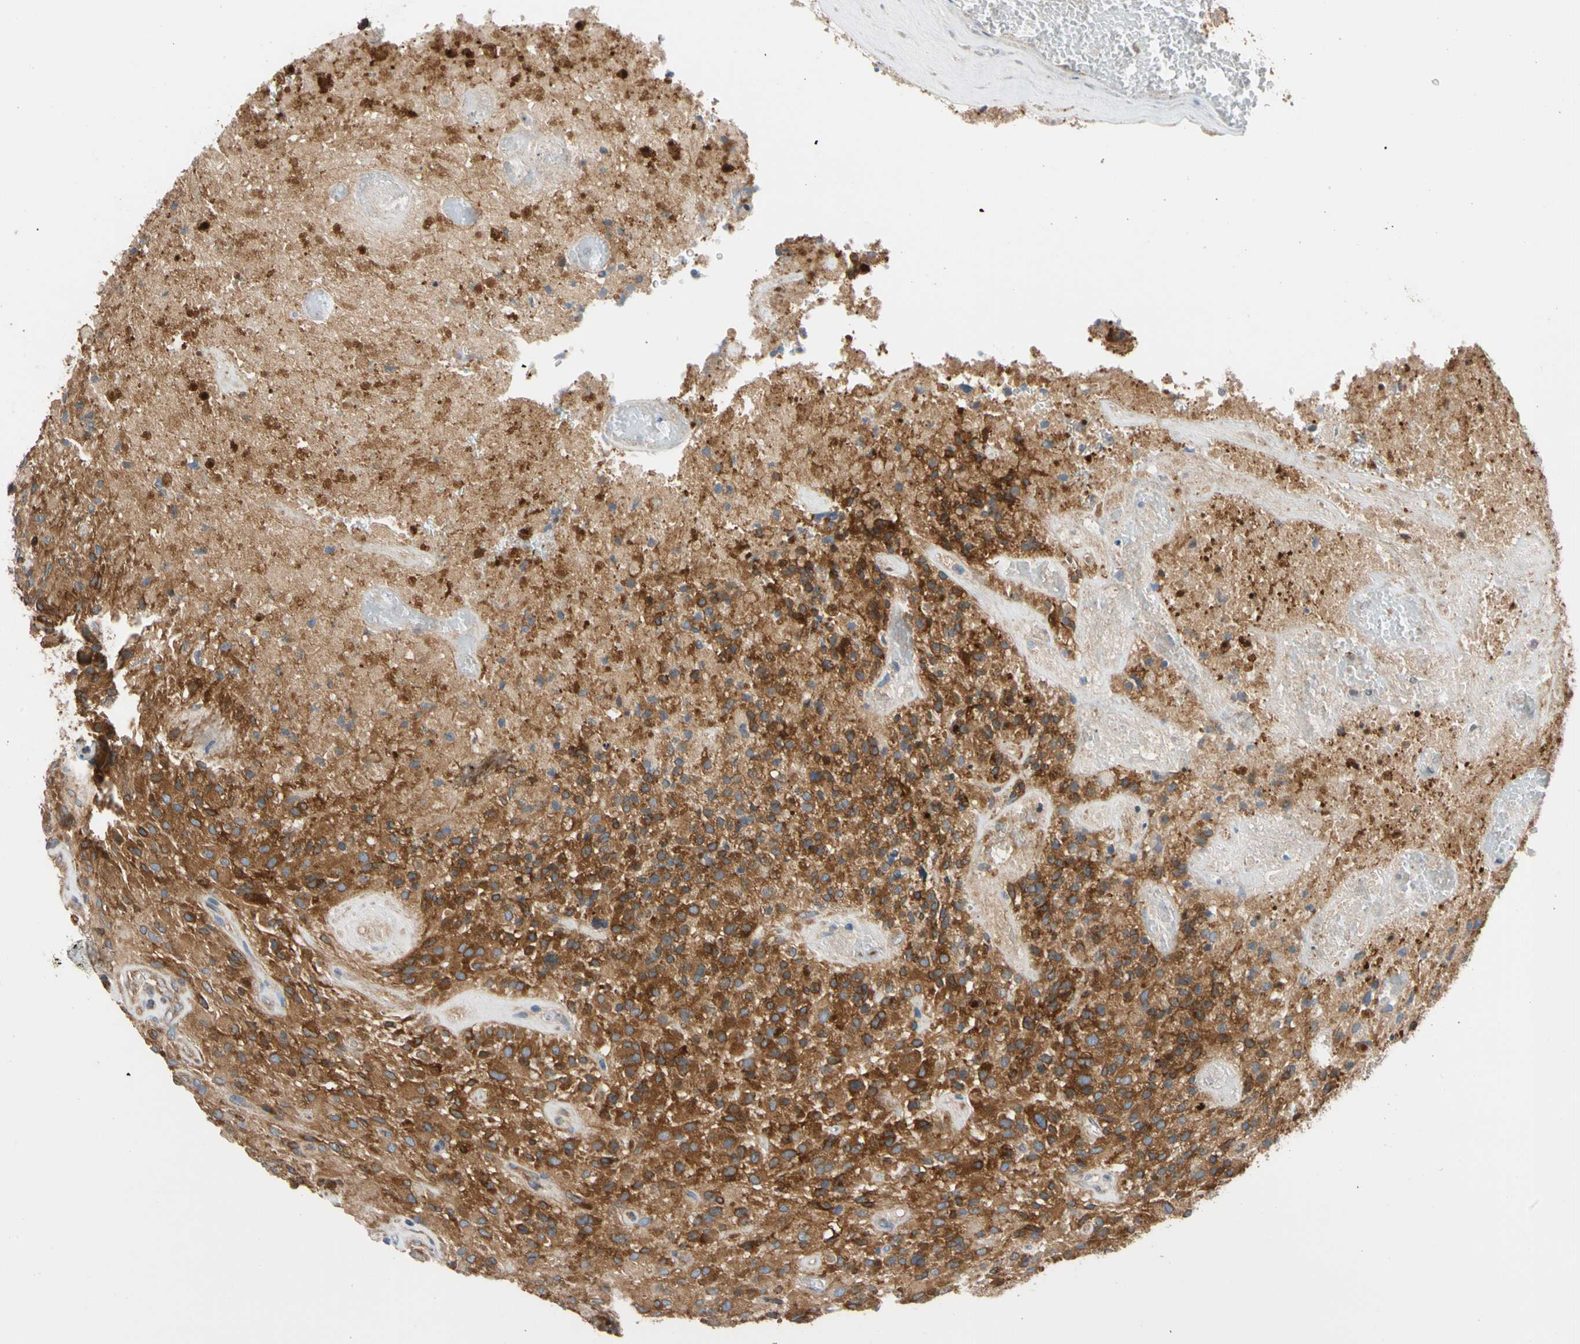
{"staining": {"intensity": "strong", "quantity": ">75%", "location": "cytoplasmic/membranous"}, "tissue": "glioma", "cell_type": "Tumor cells", "image_type": "cancer", "snomed": [{"axis": "morphology", "description": "Glioma, malignant, High grade"}, {"axis": "topography", "description": "Brain"}], "caption": "Protein expression analysis of human glioma reveals strong cytoplasmic/membranous positivity in about >75% of tumor cells.", "gene": "GPHN", "patient": {"sex": "male", "age": 71}}